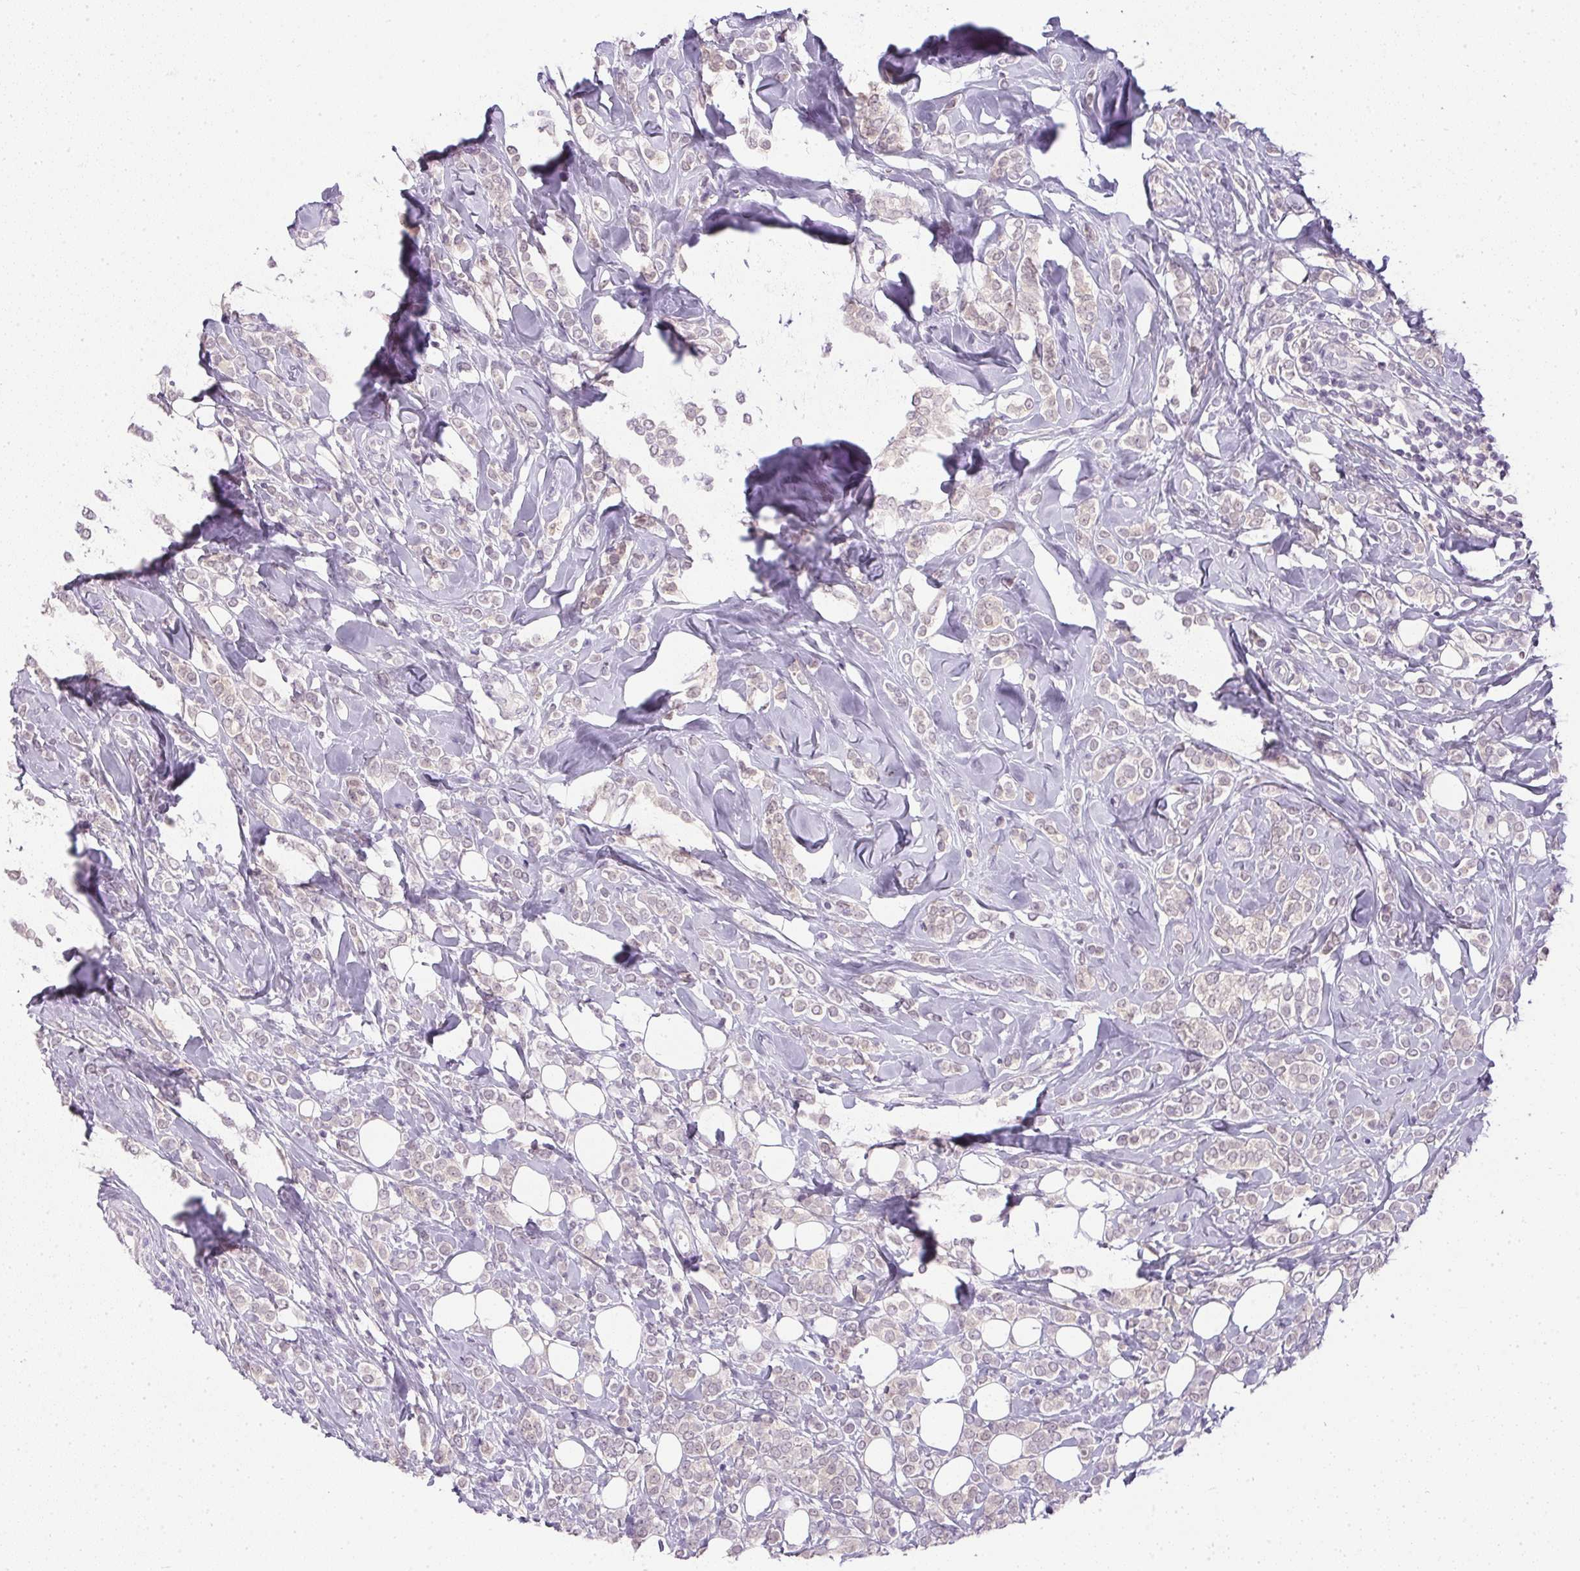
{"staining": {"intensity": "negative", "quantity": "none", "location": "none"}, "tissue": "breast cancer", "cell_type": "Tumor cells", "image_type": "cancer", "snomed": [{"axis": "morphology", "description": "Lobular carcinoma"}, {"axis": "topography", "description": "Breast"}], "caption": "A high-resolution micrograph shows immunohistochemistry staining of breast cancer (lobular carcinoma), which displays no significant expression in tumor cells.", "gene": "DNAJC5G", "patient": {"sex": "female", "age": 49}}